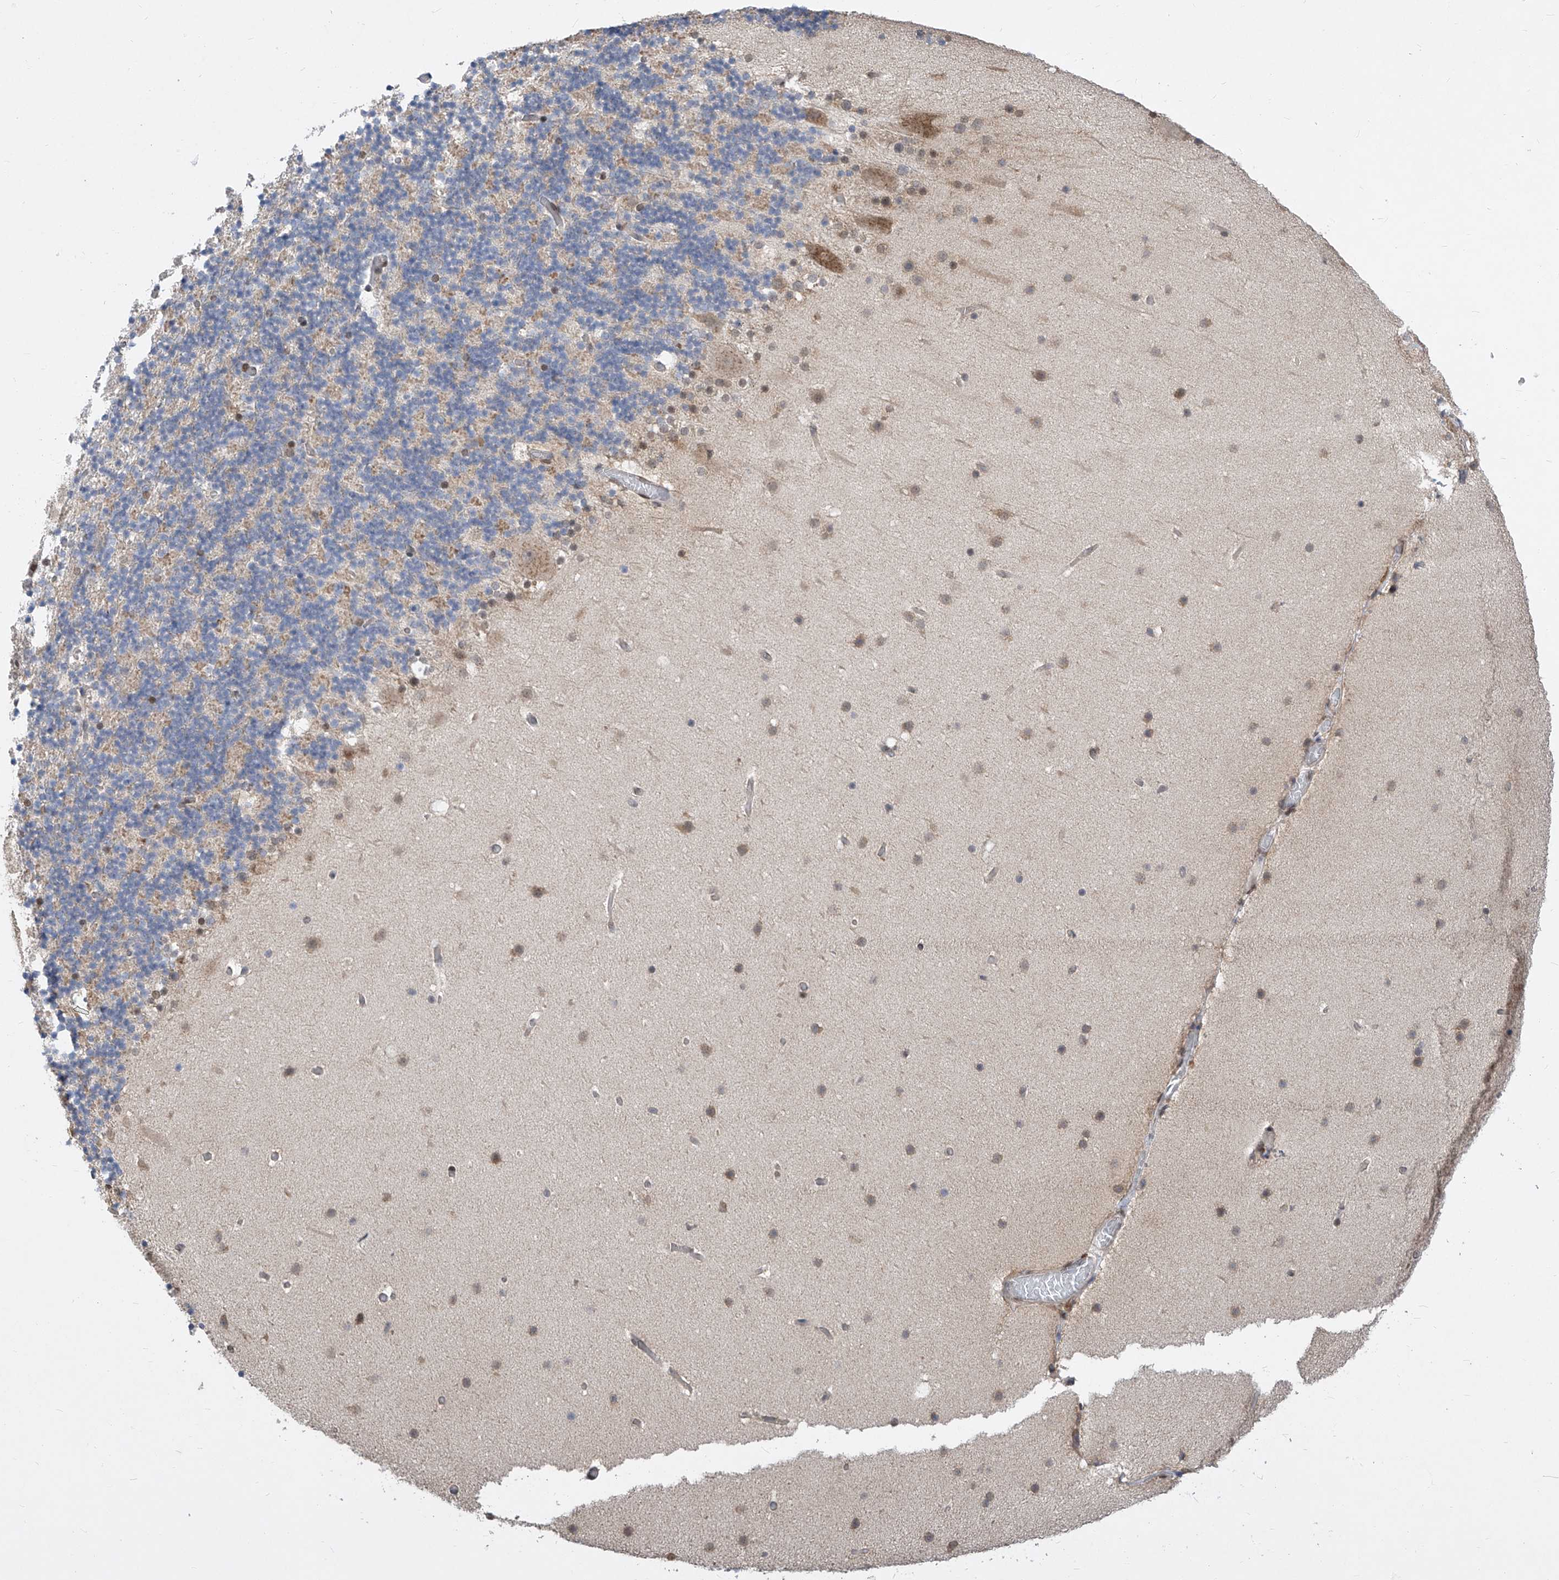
{"staining": {"intensity": "weak", "quantity": "25%-75%", "location": "cytoplasmic/membranous"}, "tissue": "cerebellum", "cell_type": "Cells in granular layer", "image_type": "normal", "snomed": [{"axis": "morphology", "description": "Normal tissue, NOS"}, {"axis": "topography", "description": "Cerebellum"}], "caption": "The photomicrograph demonstrates a brown stain indicating the presence of a protein in the cytoplasmic/membranous of cells in granular layer in cerebellum. Using DAB (brown) and hematoxylin (blue) stains, captured at high magnification using brightfield microscopy.", "gene": "CETN1", "patient": {"sex": "male", "age": 57}}